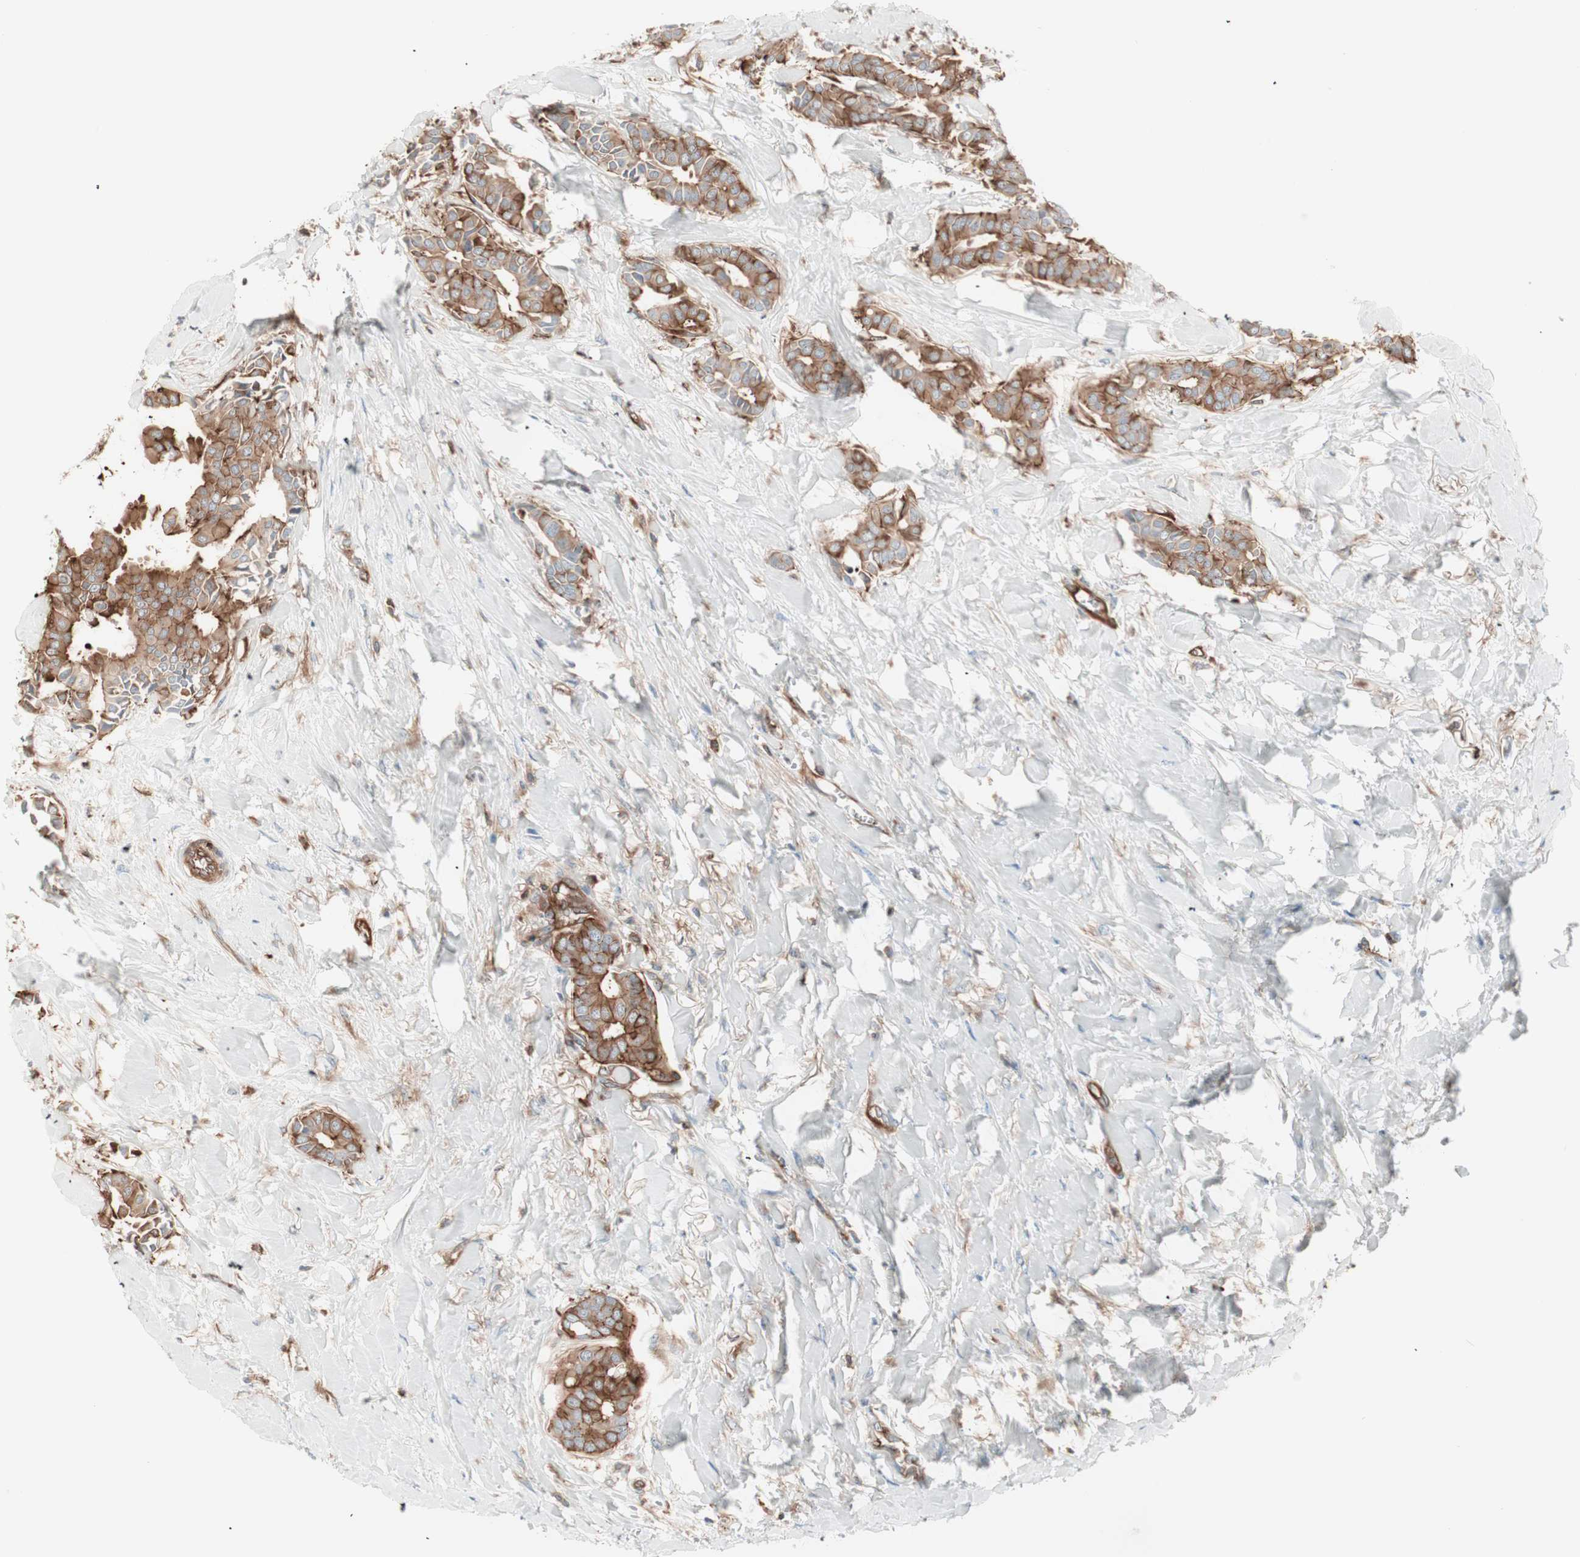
{"staining": {"intensity": "strong", "quantity": ">75%", "location": "cytoplasmic/membranous"}, "tissue": "head and neck cancer", "cell_type": "Tumor cells", "image_type": "cancer", "snomed": [{"axis": "morphology", "description": "Adenocarcinoma, NOS"}, {"axis": "topography", "description": "Salivary gland"}, {"axis": "topography", "description": "Head-Neck"}], "caption": "Brown immunohistochemical staining in head and neck cancer exhibits strong cytoplasmic/membranous staining in approximately >75% of tumor cells.", "gene": "TCP11L1", "patient": {"sex": "female", "age": 59}}